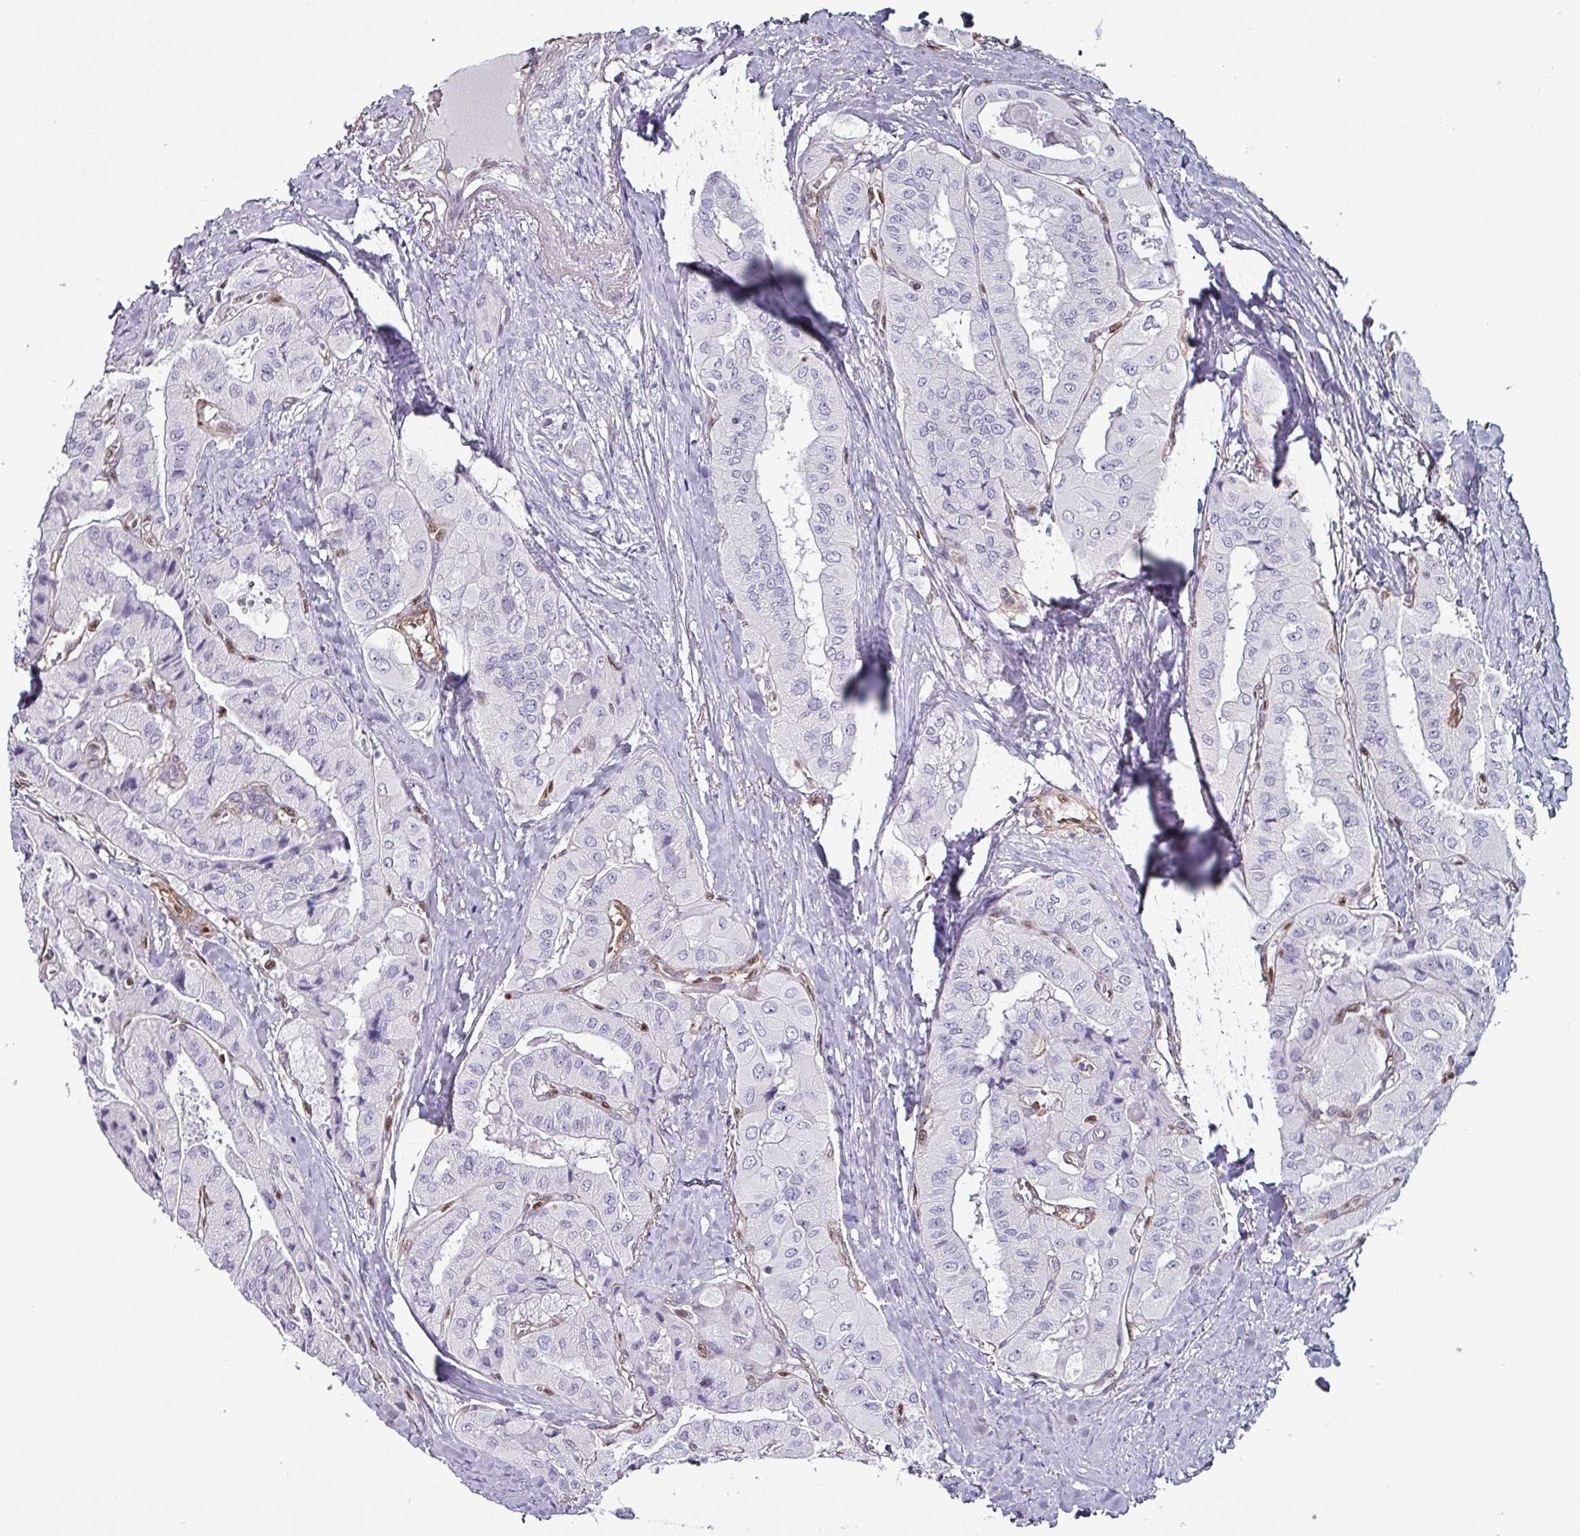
{"staining": {"intensity": "negative", "quantity": "none", "location": "none"}, "tissue": "thyroid cancer", "cell_type": "Tumor cells", "image_type": "cancer", "snomed": [{"axis": "morphology", "description": "Normal tissue, NOS"}, {"axis": "morphology", "description": "Papillary adenocarcinoma, NOS"}, {"axis": "topography", "description": "Thyroid gland"}], "caption": "High magnification brightfield microscopy of papillary adenocarcinoma (thyroid) stained with DAB (3,3'-diaminobenzidine) (brown) and counterstained with hematoxylin (blue): tumor cells show no significant staining.", "gene": "ZNF816-ZNF321P", "patient": {"sex": "female", "age": 59}}